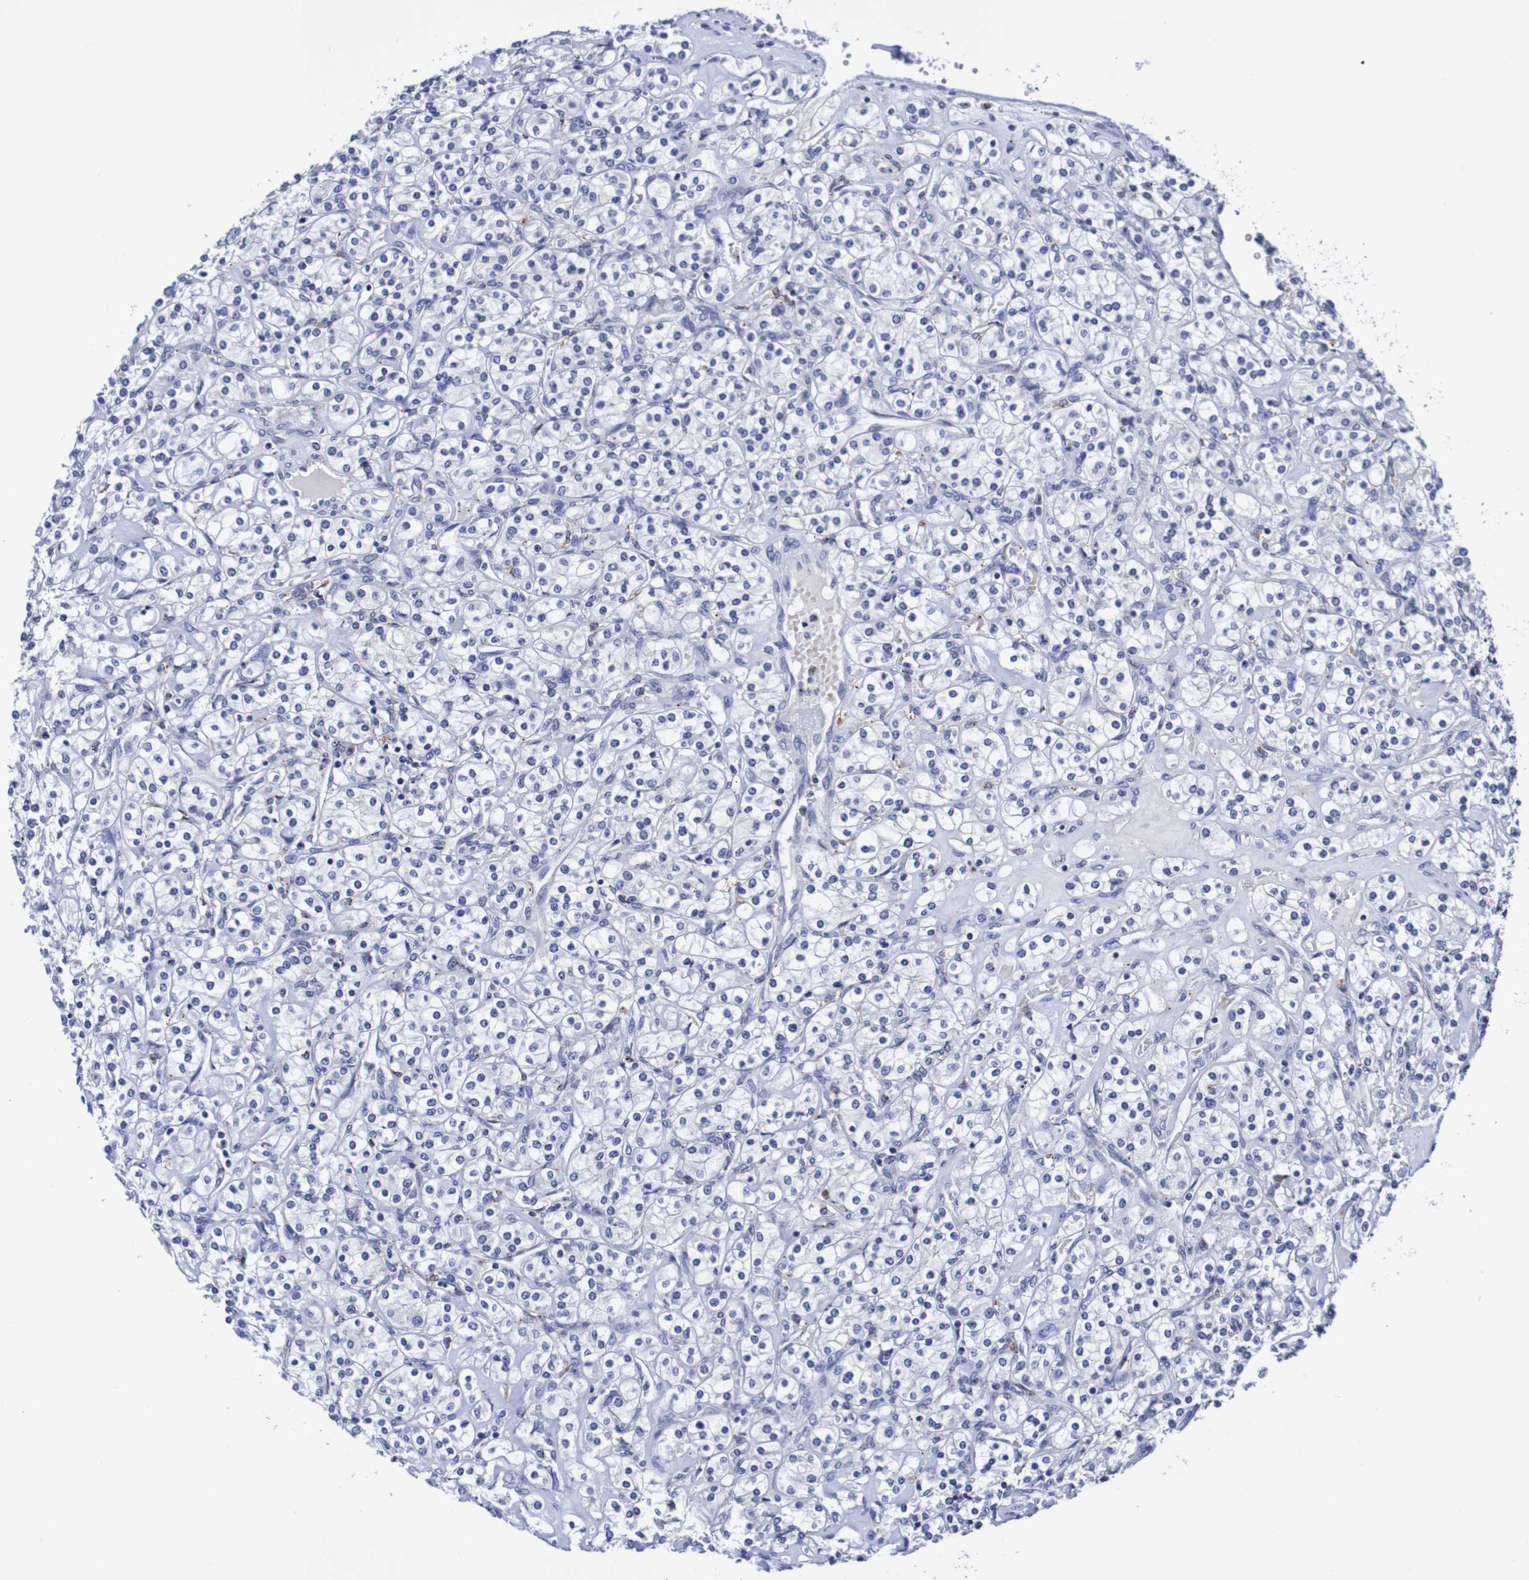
{"staining": {"intensity": "negative", "quantity": "none", "location": "none"}, "tissue": "renal cancer", "cell_type": "Tumor cells", "image_type": "cancer", "snomed": [{"axis": "morphology", "description": "Adenocarcinoma, NOS"}, {"axis": "topography", "description": "Kidney"}], "caption": "This is an immunohistochemistry (IHC) photomicrograph of renal cancer (adenocarcinoma). There is no expression in tumor cells.", "gene": "SEZ6", "patient": {"sex": "male", "age": 77}}